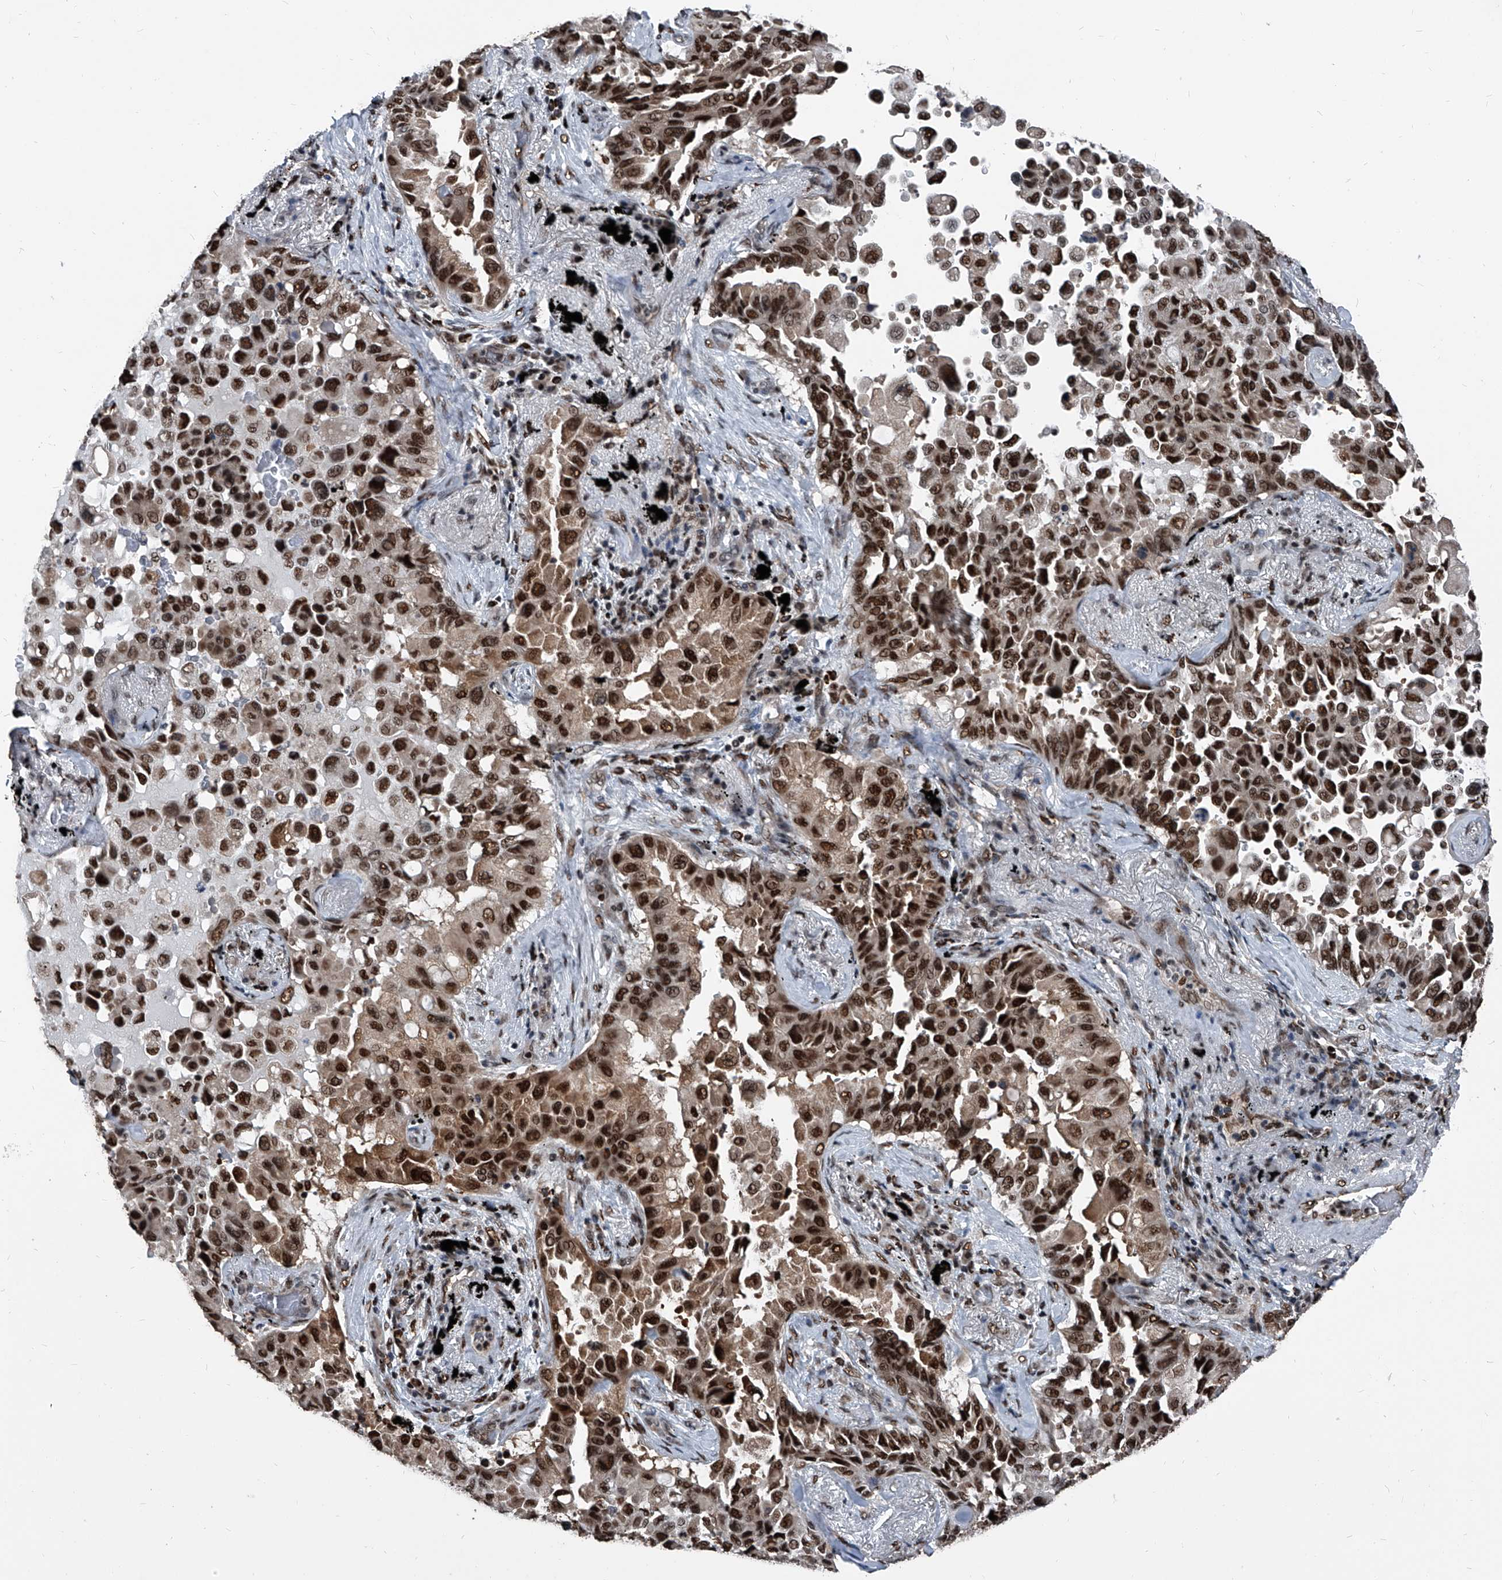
{"staining": {"intensity": "strong", "quantity": ">75%", "location": "nuclear"}, "tissue": "lung cancer", "cell_type": "Tumor cells", "image_type": "cancer", "snomed": [{"axis": "morphology", "description": "Adenocarcinoma, NOS"}, {"axis": "topography", "description": "Lung"}], "caption": "Tumor cells reveal high levels of strong nuclear positivity in about >75% of cells in adenocarcinoma (lung).", "gene": "FKBP5", "patient": {"sex": "female", "age": 67}}